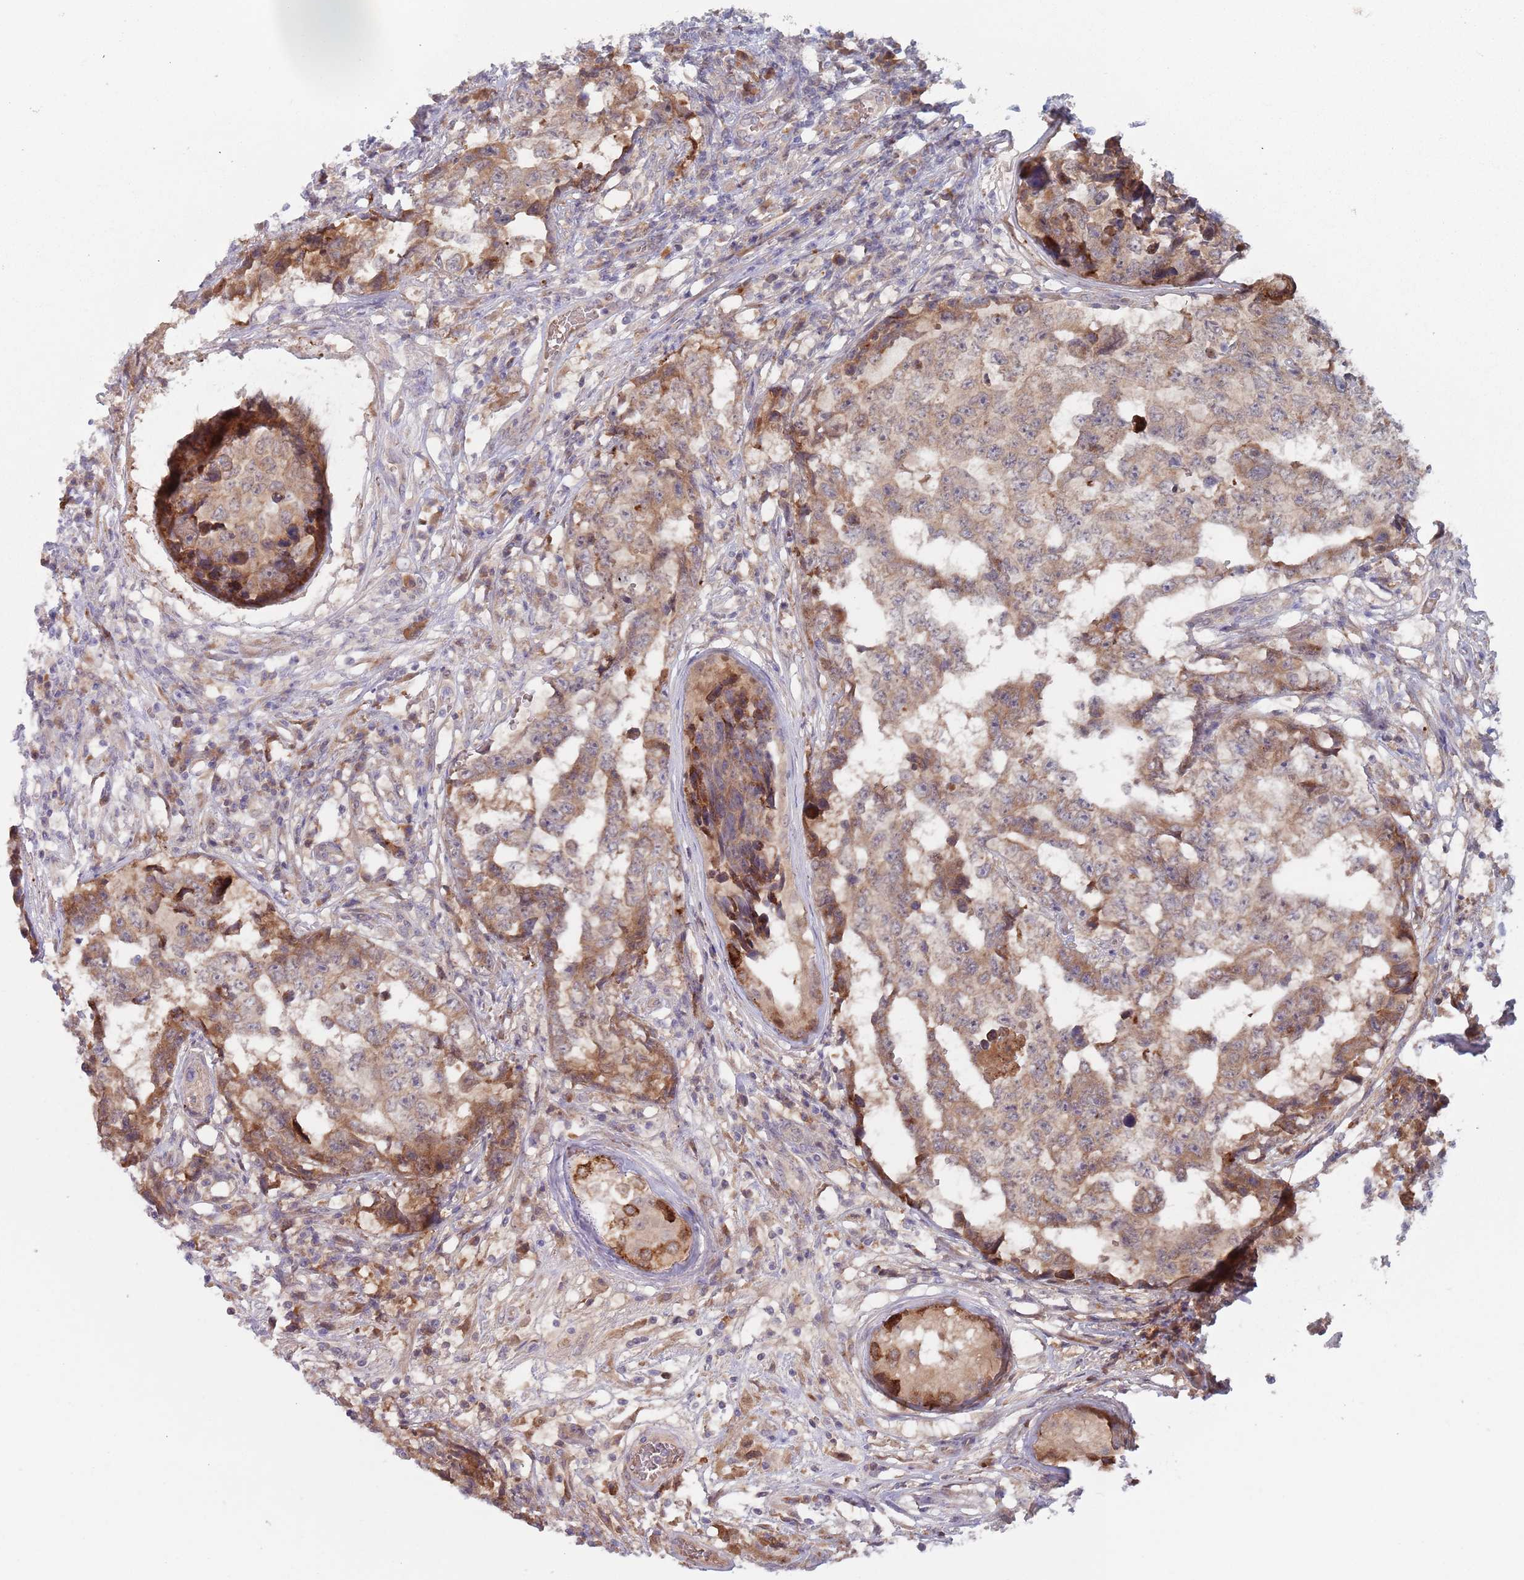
{"staining": {"intensity": "moderate", "quantity": ">75%", "location": "cytoplasmic/membranous"}, "tissue": "testis cancer", "cell_type": "Tumor cells", "image_type": "cancer", "snomed": [{"axis": "morphology", "description": "Carcinoma, Embryonal, NOS"}, {"axis": "topography", "description": "Testis"}], "caption": "DAB (3,3'-diaminobenzidine) immunohistochemical staining of human embryonal carcinoma (testis) displays moderate cytoplasmic/membranous protein positivity in approximately >75% of tumor cells.", "gene": "ZNF140", "patient": {"sex": "male", "age": 25}}